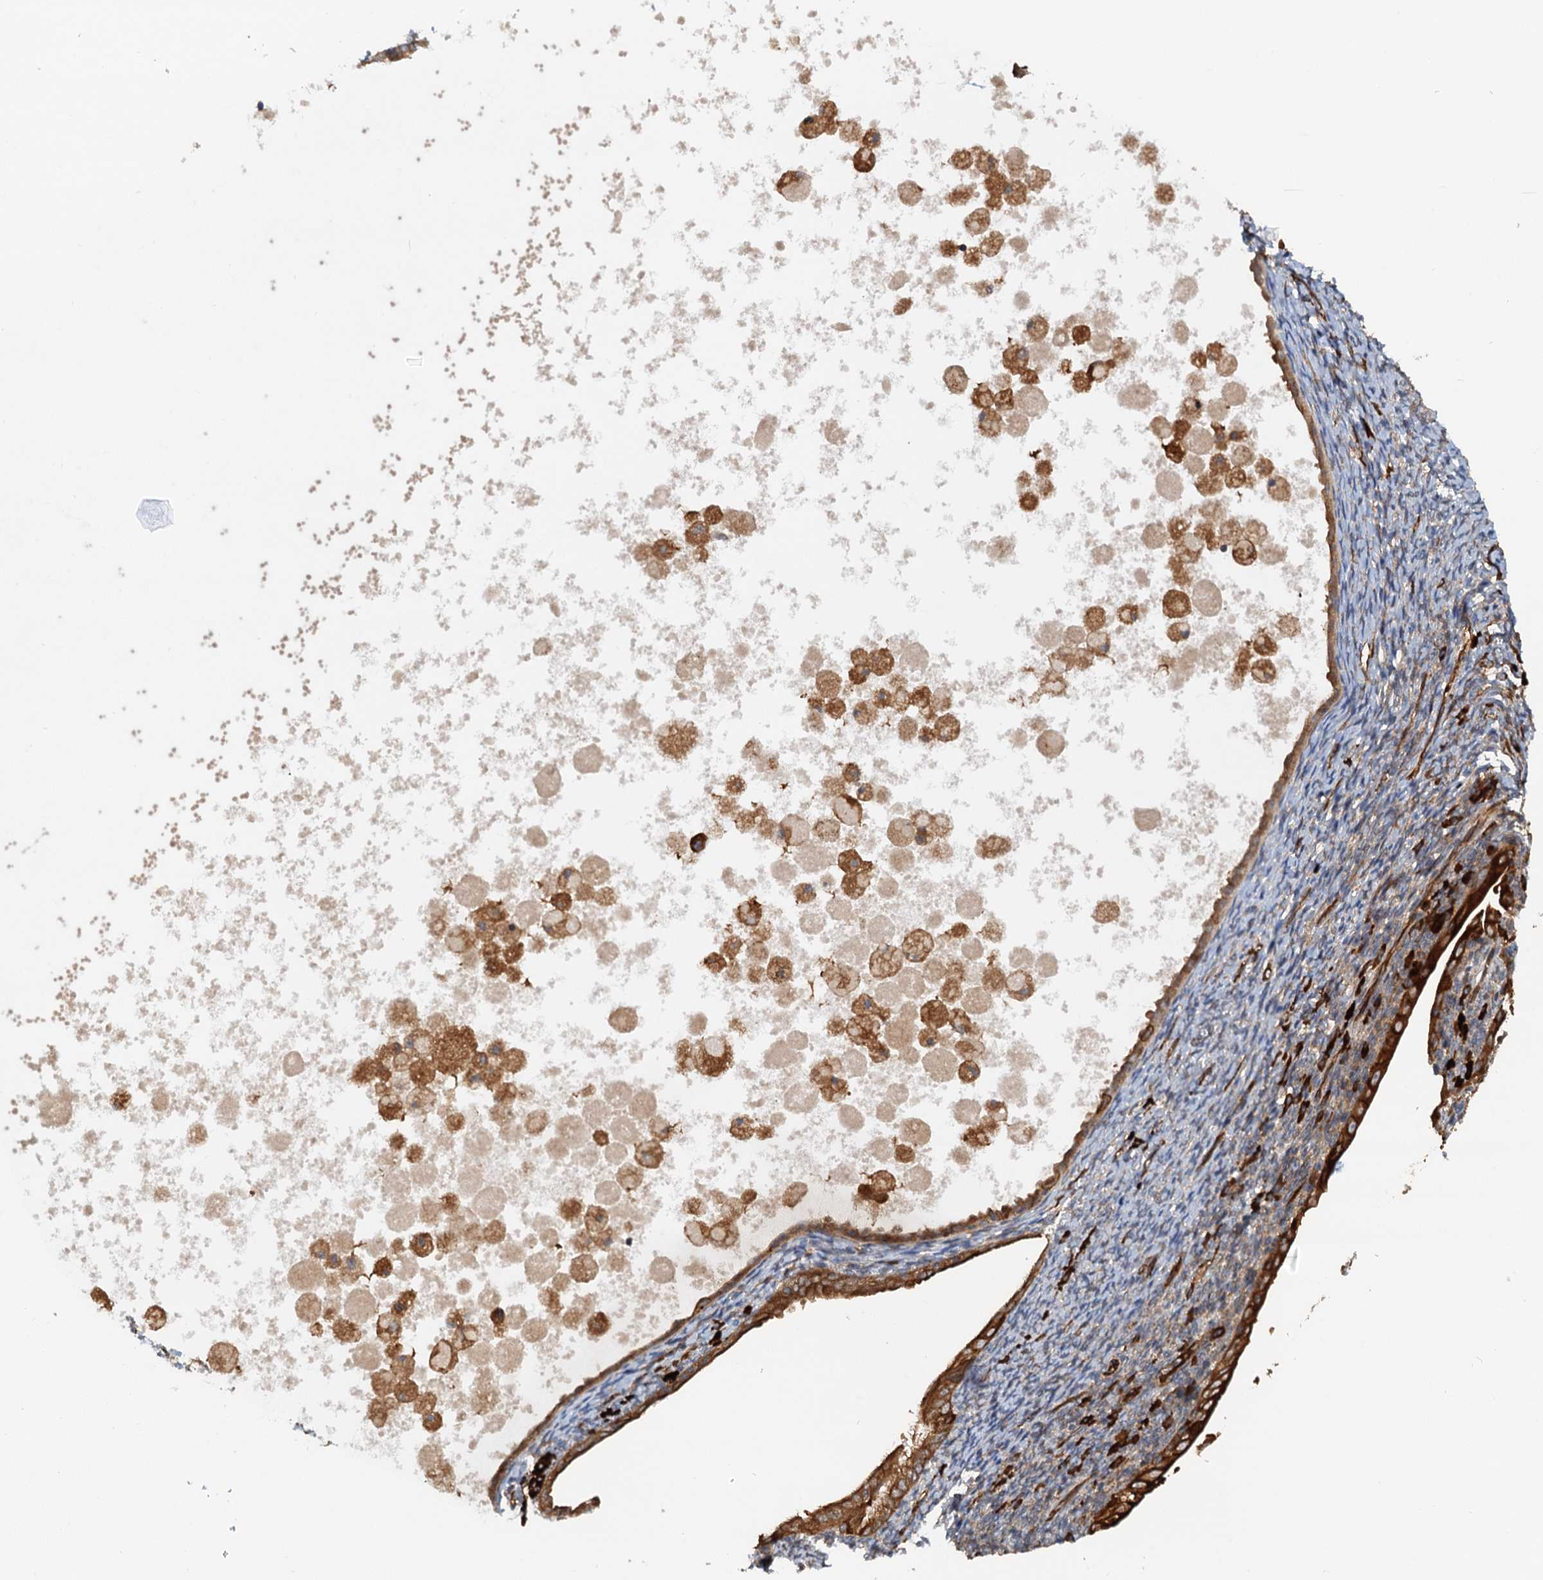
{"staining": {"intensity": "weak", "quantity": "<25%", "location": "cytoplasmic/membranous"}, "tissue": "endometrium", "cell_type": "Cells in endometrial stroma", "image_type": "normal", "snomed": [{"axis": "morphology", "description": "Normal tissue, NOS"}, {"axis": "topography", "description": "Endometrium"}], "caption": "High power microscopy micrograph of an IHC histopathology image of benign endometrium, revealing no significant positivity in cells in endometrial stroma. (Stains: DAB (3,3'-diaminobenzidine) IHC with hematoxylin counter stain, Microscopy: brightfield microscopy at high magnification).", "gene": "NIPAL3", "patient": {"sex": "female", "age": 72}}